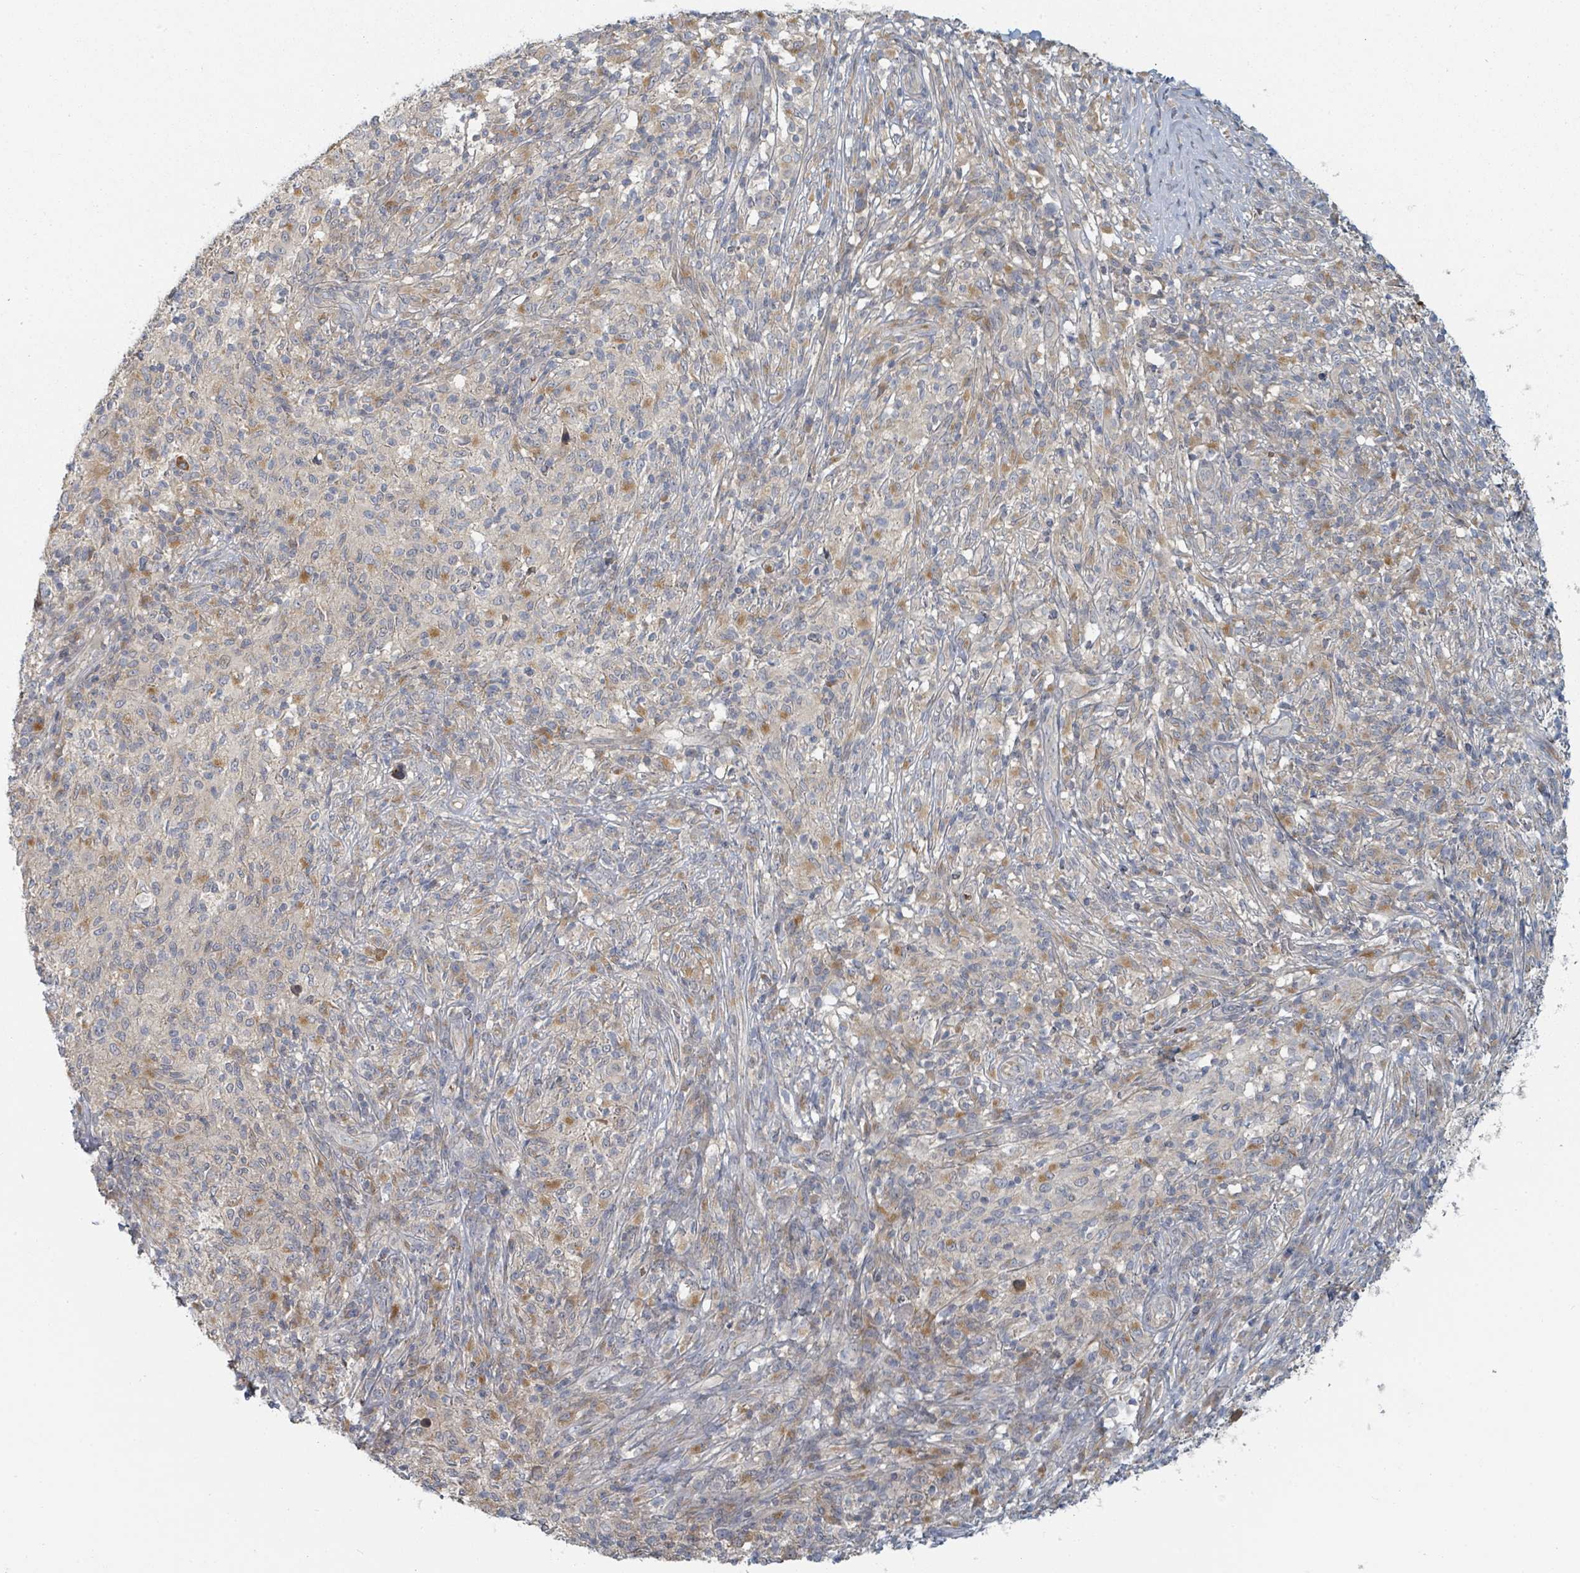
{"staining": {"intensity": "negative", "quantity": "none", "location": "none"}, "tissue": "melanoma", "cell_type": "Tumor cells", "image_type": "cancer", "snomed": [{"axis": "morphology", "description": "Malignant melanoma, NOS"}, {"axis": "topography", "description": "Skin"}], "caption": "Immunohistochemical staining of melanoma reveals no significant expression in tumor cells.", "gene": "TRPC4AP", "patient": {"sex": "male", "age": 66}}